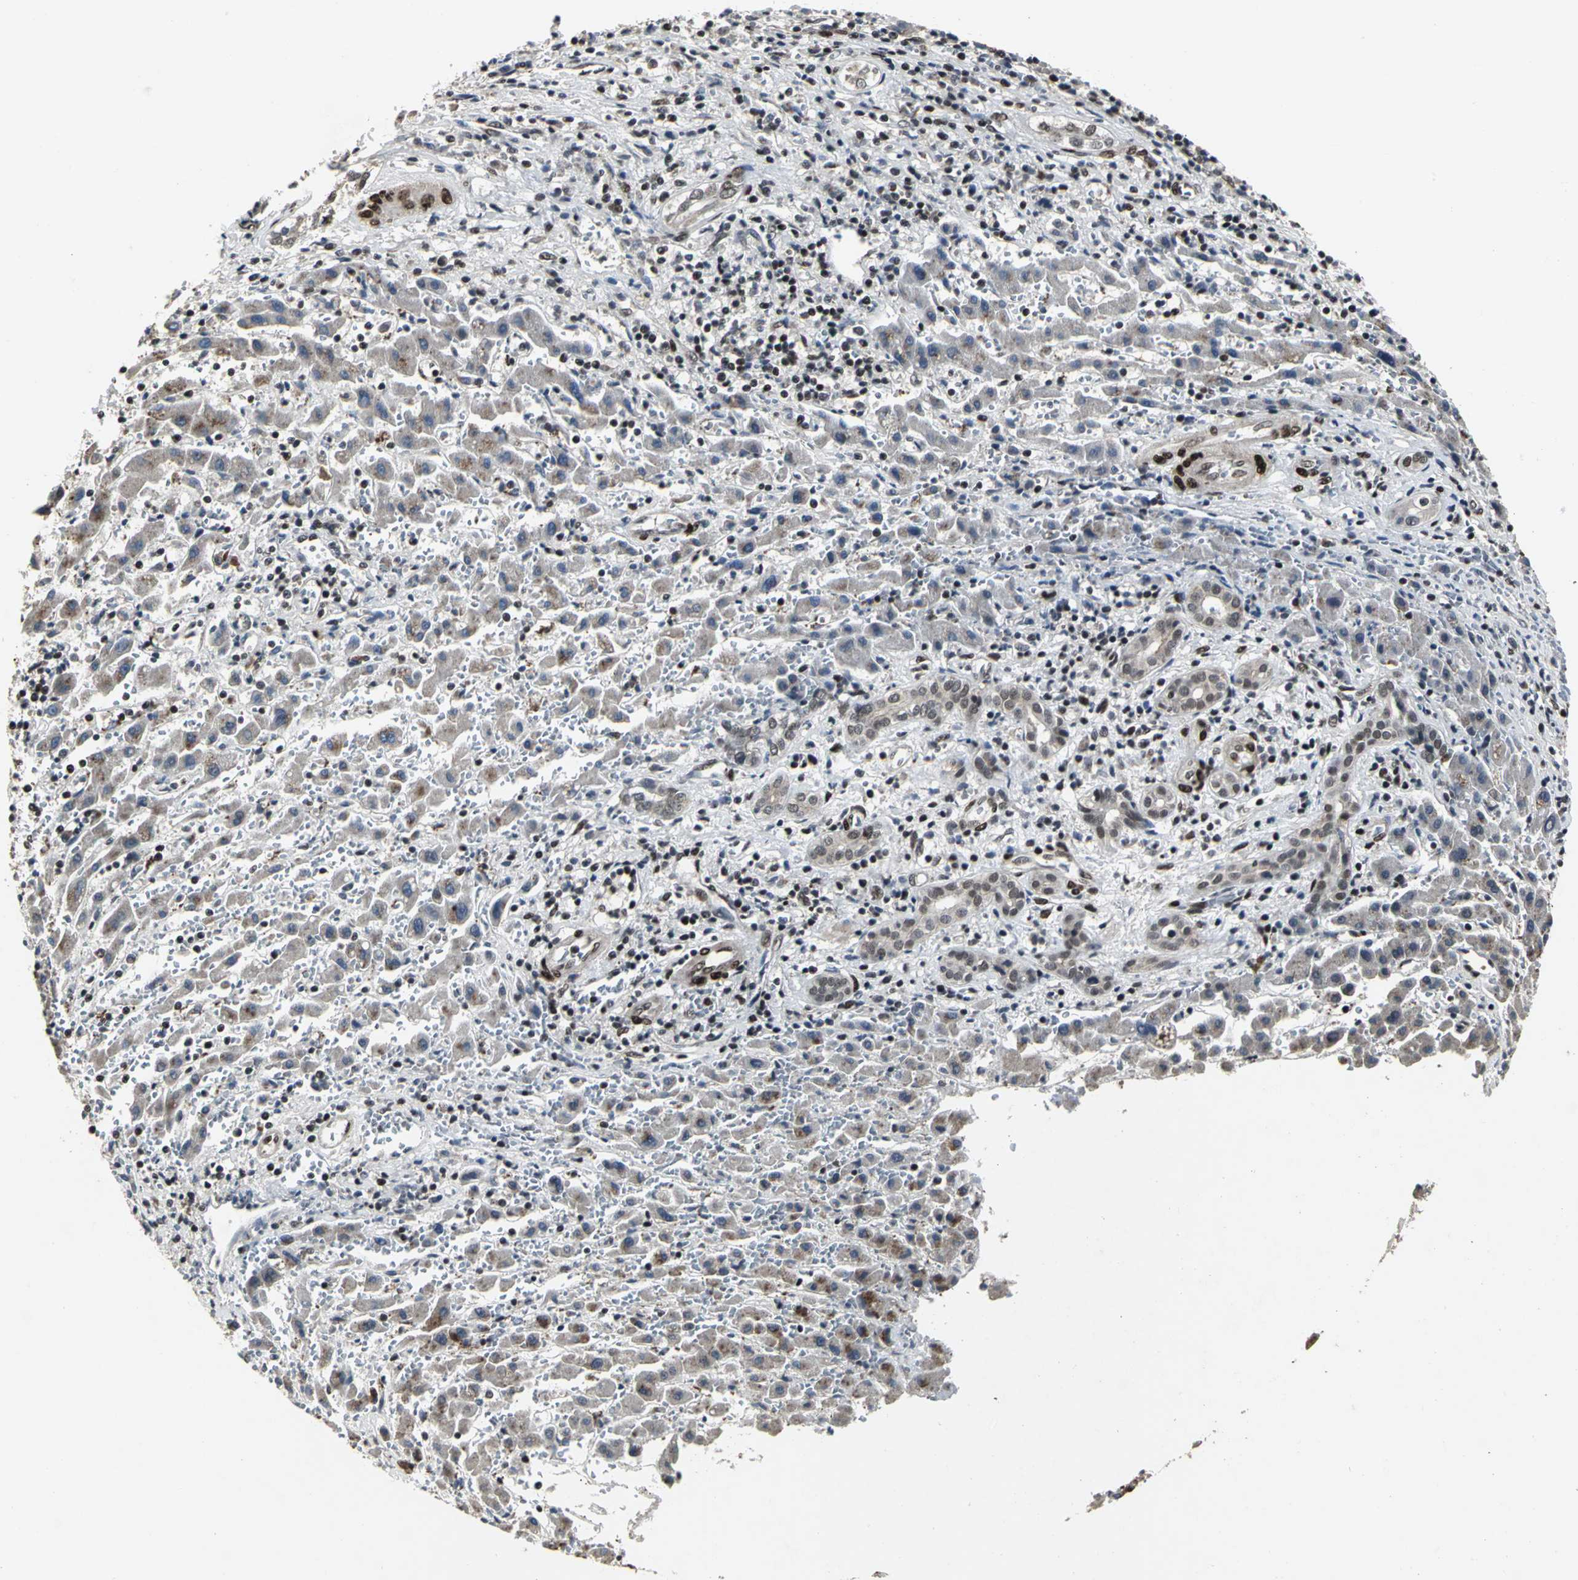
{"staining": {"intensity": "moderate", "quantity": "25%-75%", "location": "nuclear"}, "tissue": "liver cancer", "cell_type": "Tumor cells", "image_type": "cancer", "snomed": [{"axis": "morphology", "description": "Cholangiocarcinoma"}, {"axis": "topography", "description": "Liver"}], "caption": "Brown immunohistochemical staining in cholangiocarcinoma (liver) exhibits moderate nuclear positivity in about 25%-75% of tumor cells.", "gene": "SRF", "patient": {"sex": "male", "age": 57}}